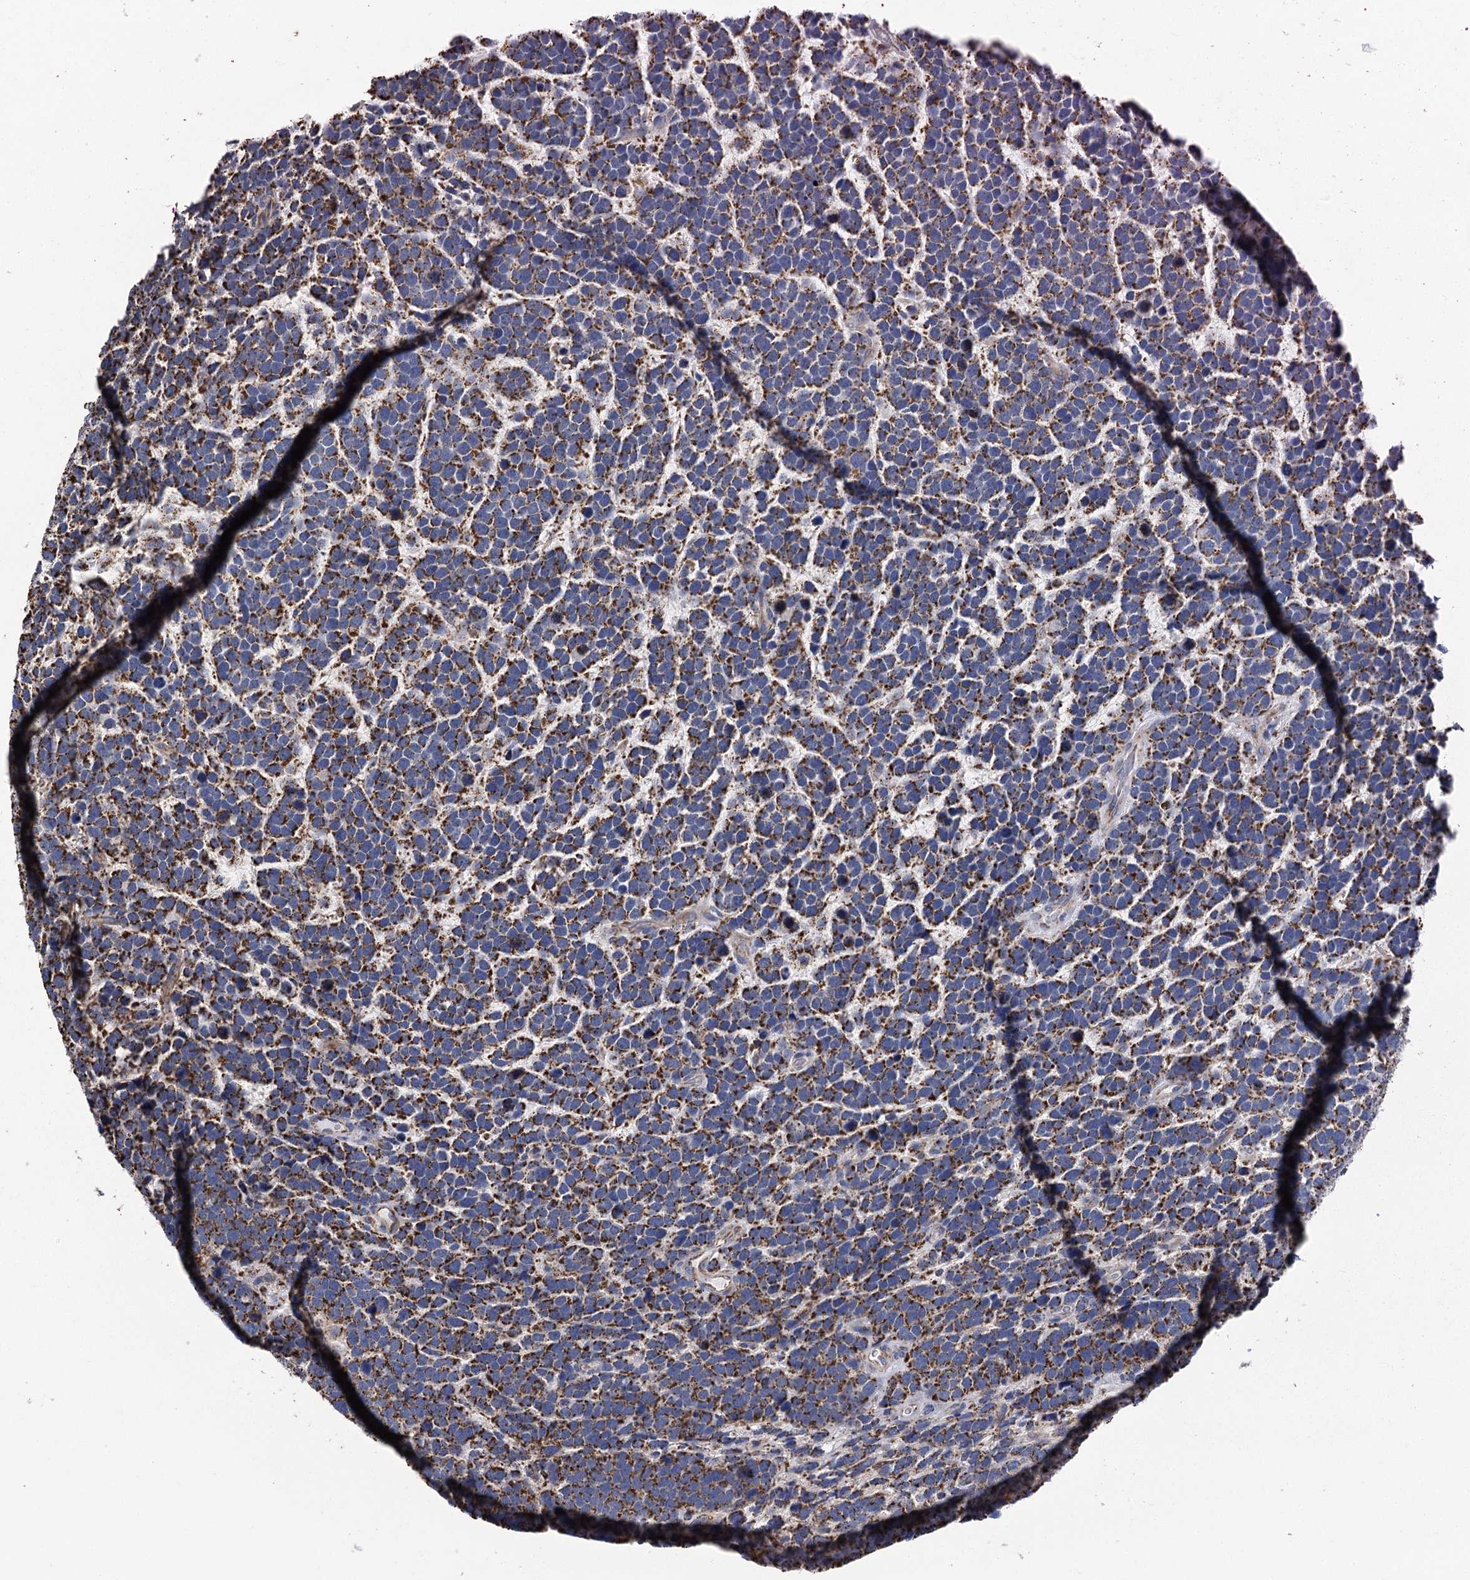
{"staining": {"intensity": "strong", "quantity": ">75%", "location": "cytoplasmic/membranous"}, "tissue": "urothelial cancer", "cell_type": "Tumor cells", "image_type": "cancer", "snomed": [{"axis": "morphology", "description": "Urothelial carcinoma, High grade"}, {"axis": "topography", "description": "Urinary bladder"}], "caption": "This is an image of IHC staining of urothelial cancer, which shows strong expression in the cytoplasmic/membranous of tumor cells.", "gene": "CCDC73", "patient": {"sex": "female", "age": 82}}